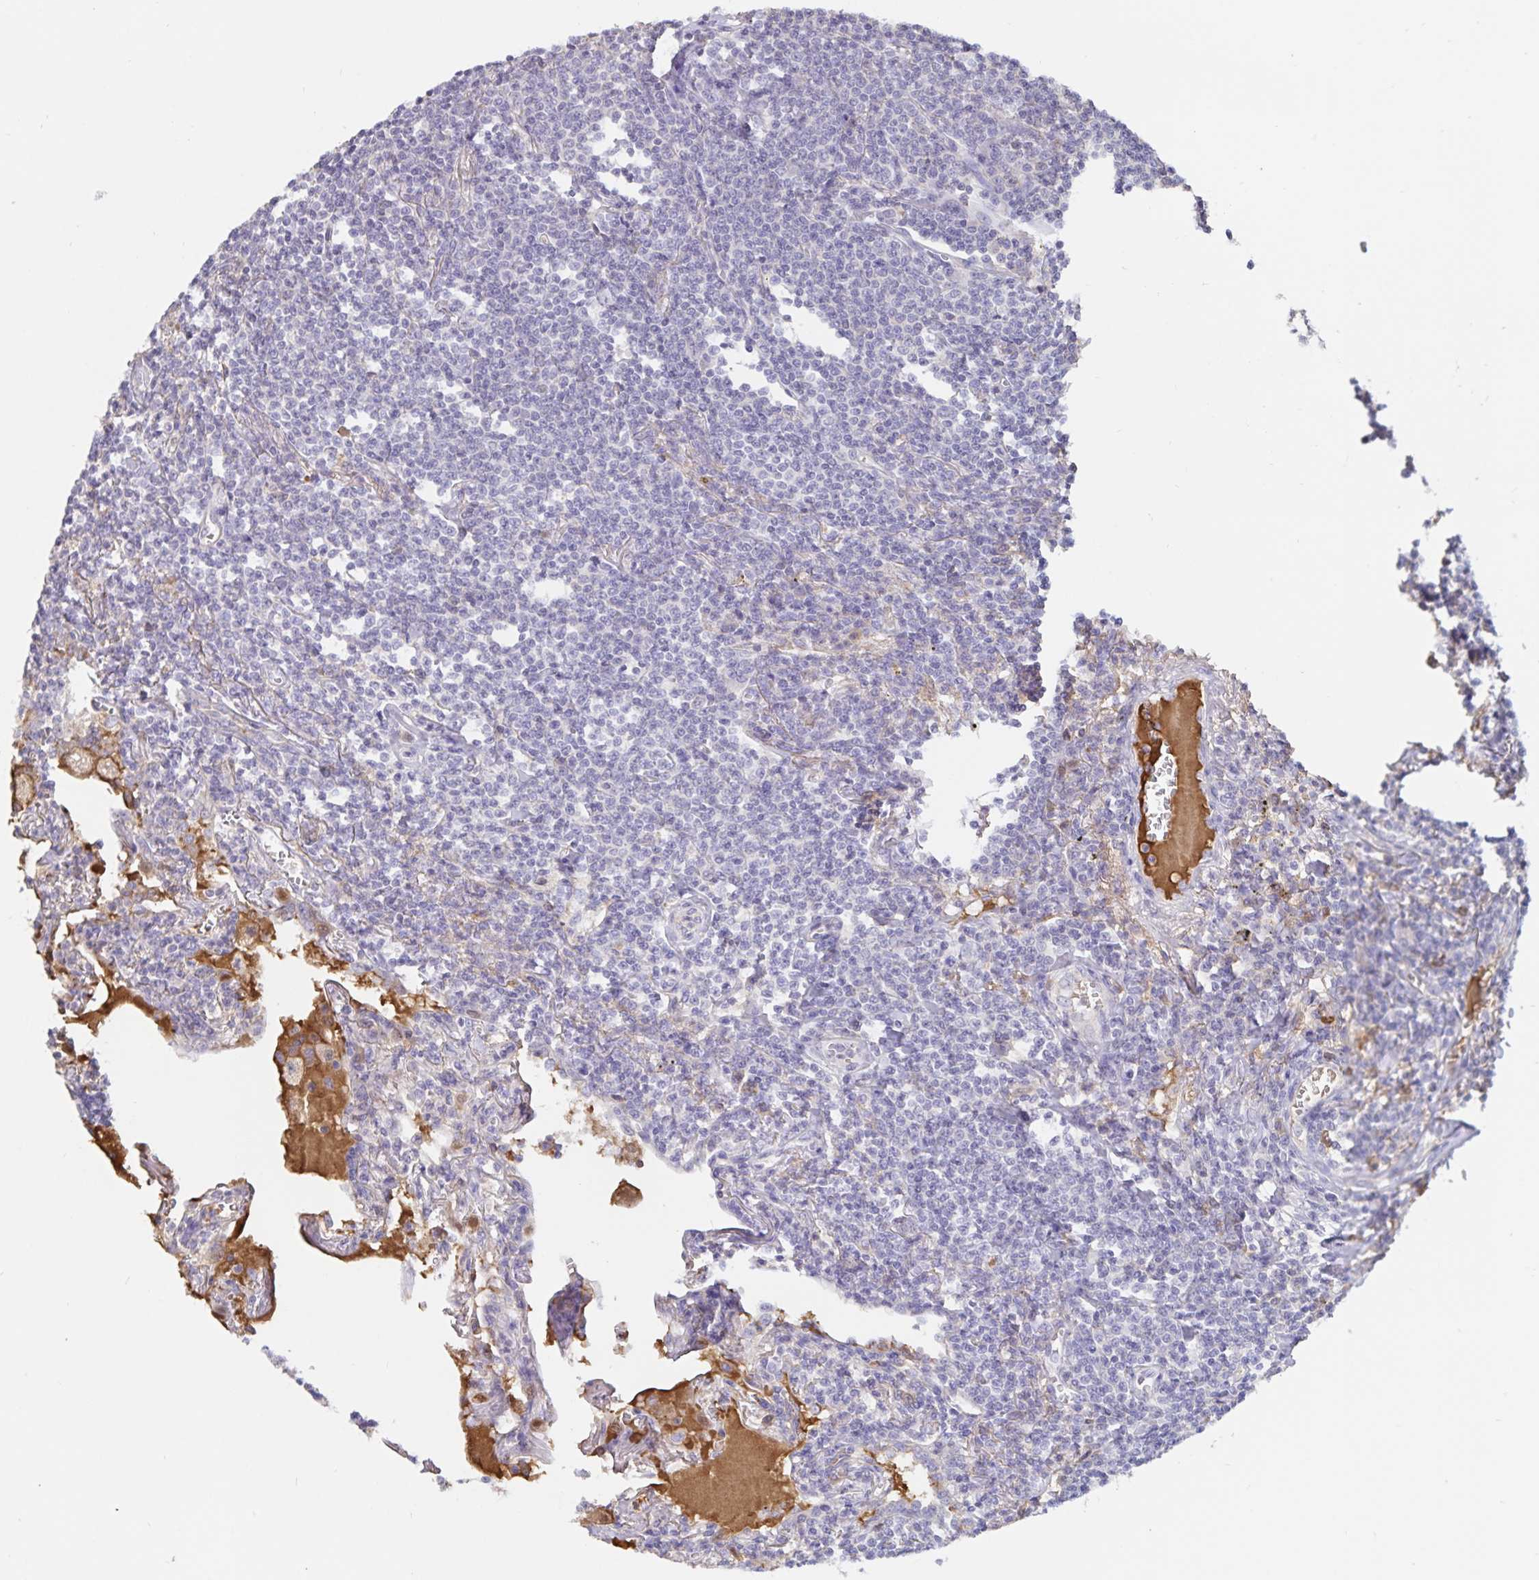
{"staining": {"intensity": "negative", "quantity": "none", "location": "none"}, "tissue": "lymphoma", "cell_type": "Tumor cells", "image_type": "cancer", "snomed": [{"axis": "morphology", "description": "Malignant lymphoma, non-Hodgkin's type, Low grade"}, {"axis": "topography", "description": "Lung"}], "caption": "IHC image of neoplastic tissue: low-grade malignant lymphoma, non-Hodgkin's type stained with DAB (3,3'-diaminobenzidine) demonstrates no significant protein staining in tumor cells. (DAB (3,3'-diaminobenzidine) immunohistochemistry (IHC), high magnification).", "gene": "FGG", "patient": {"sex": "female", "age": 71}}